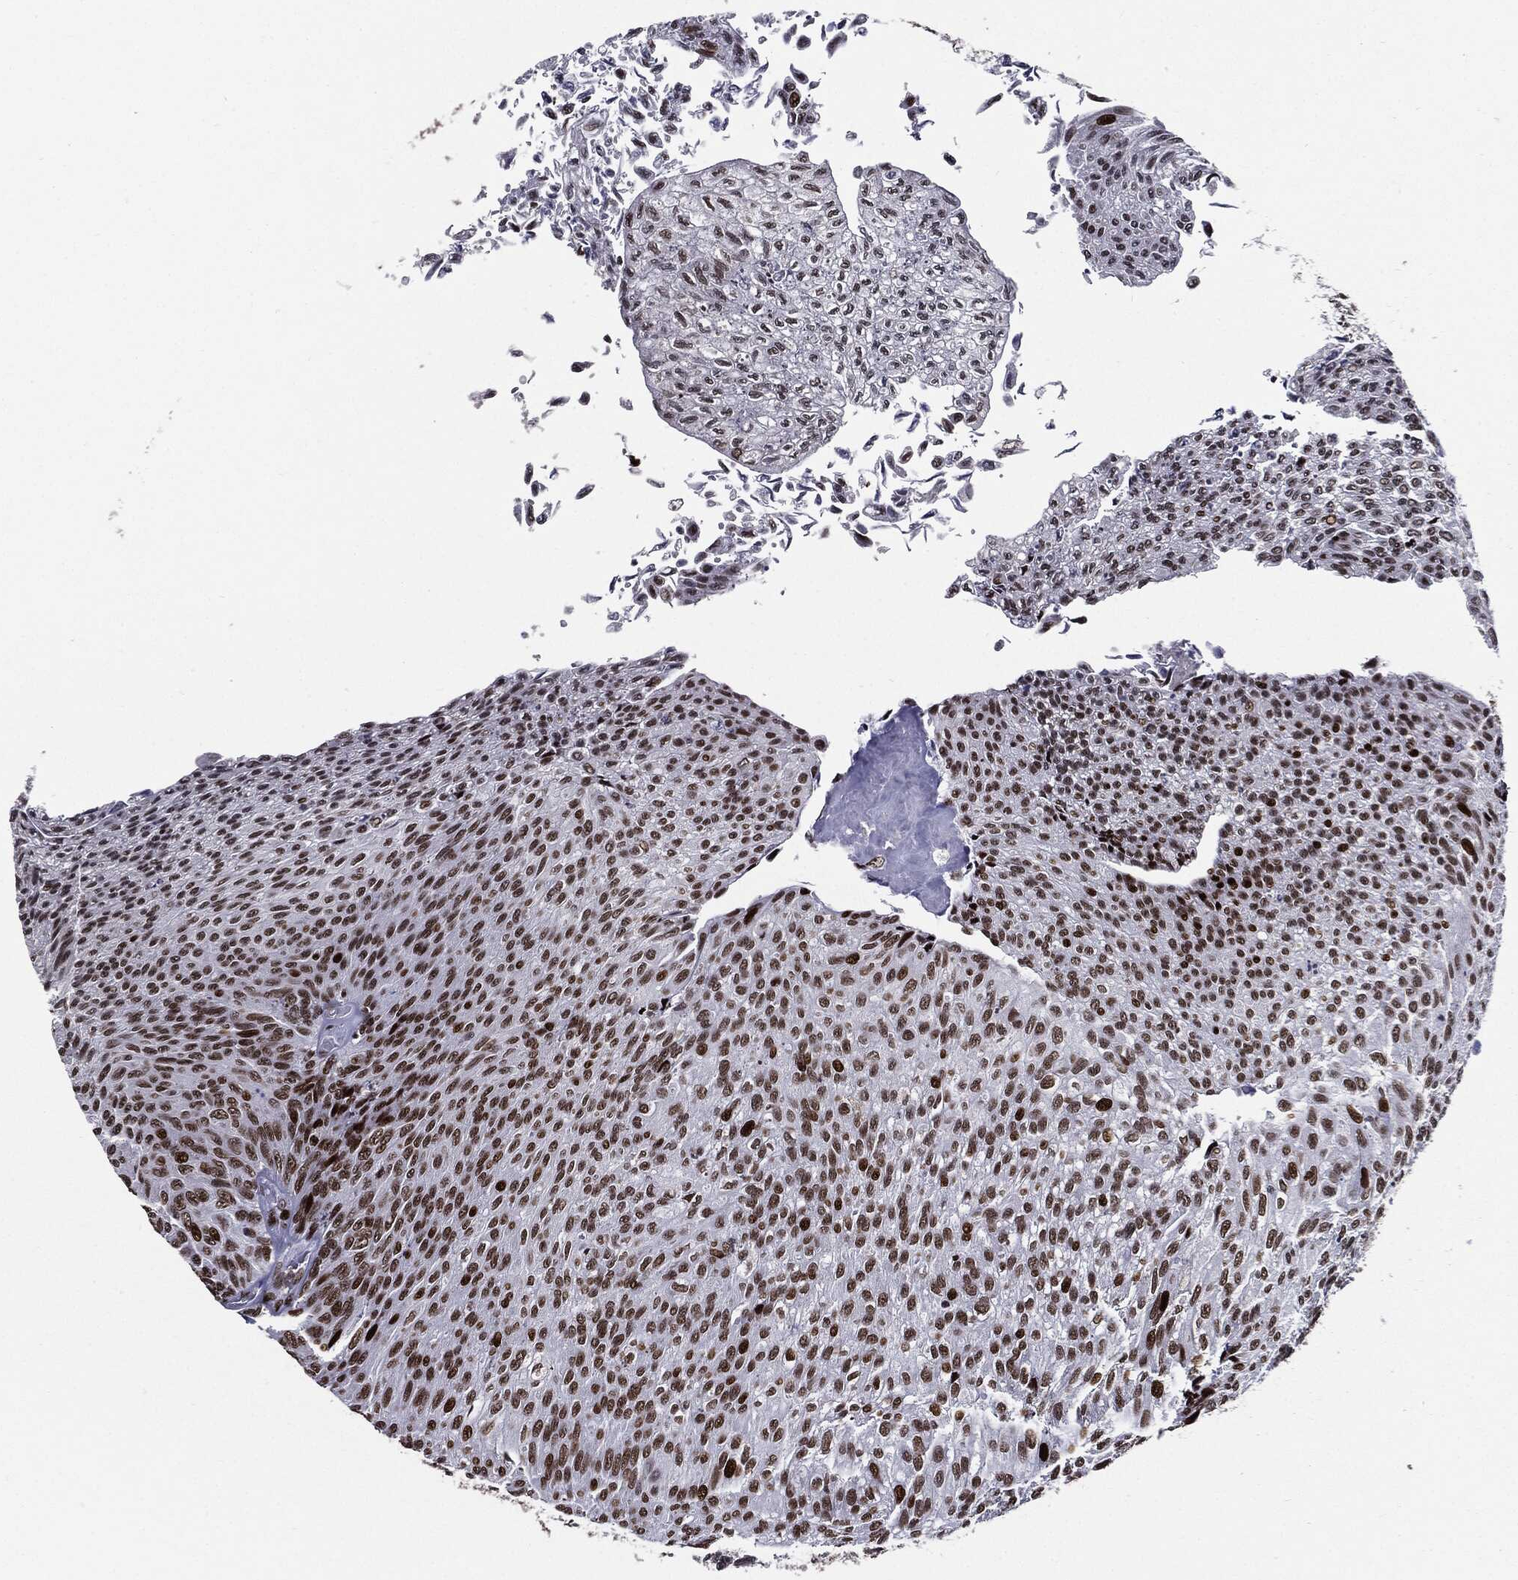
{"staining": {"intensity": "strong", "quantity": ">75%", "location": "nuclear"}, "tissue": "urothelial cancer", "cell_type": "Tumor cells", "image_type": "cancer", "snomed": [{"axis": "morphology", "description": "Urothelial carcinoma, Low grade"}, {"axis": "topography", "description": "Ureter, NOS"}, {"axis": "topography", "description": "Urinary bladder"}], "caption": "There is high levels of strong nuclear positivity in tumor cells of urothelial carcinoma (low-grade), as demonstrated by immunohistochemical staining (brown color).", "gene": "ZFP91", "patient": {"sex": "male", "age": 78}}